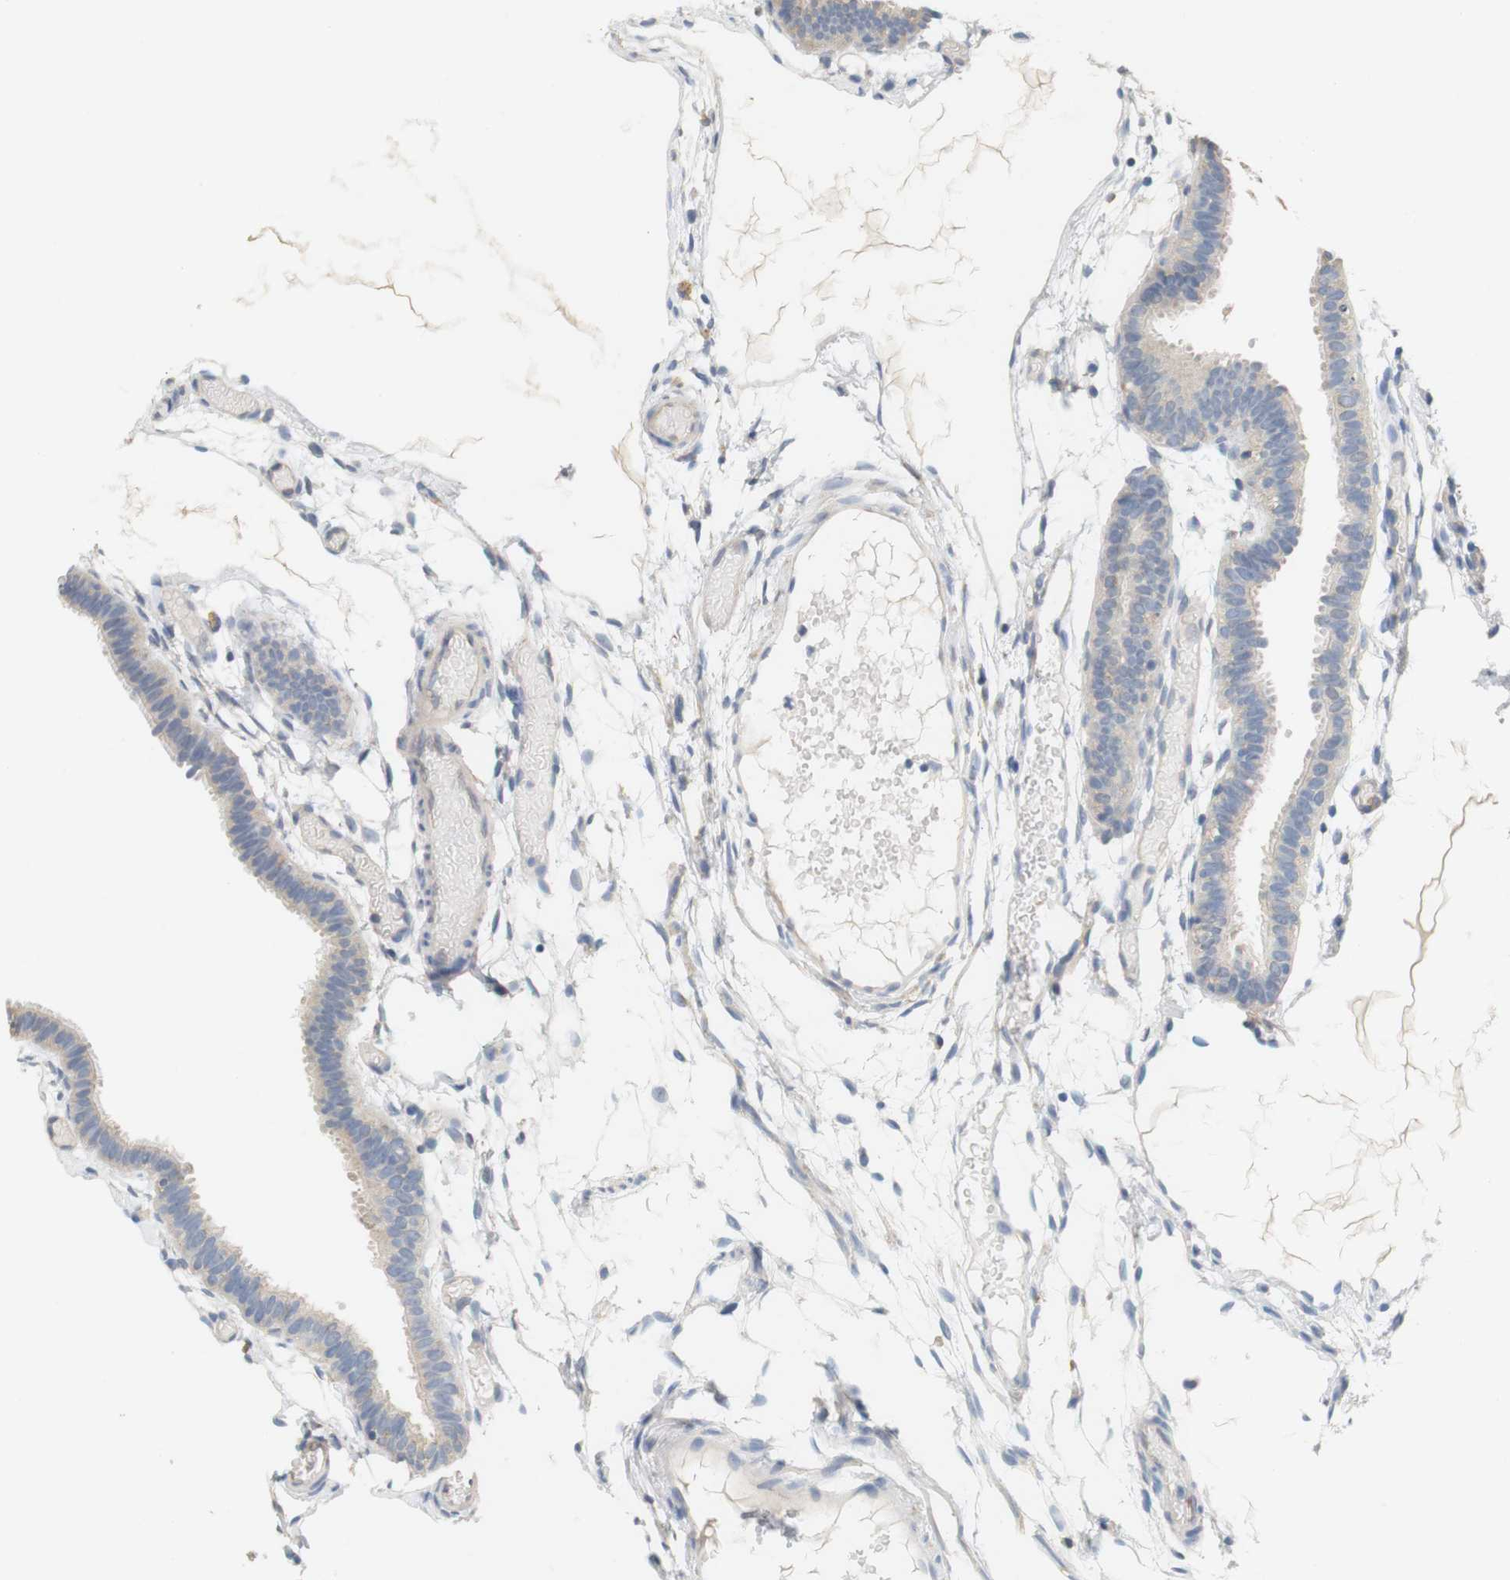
{"staining": {"intensity": "negative", "quantity": "none", "location": "none"}, "tissue": "fallopian tube", "cell_type": "Glandular cells", "image_type": "normal", "snomed": [{"axis": "morphology", "description": "Normal tissue, NOS"}, {"axis": "topography", "description": "Fallopian tube"}], "caption": "This is an immunohistochemistry (IHC) image of benign fallopian tube. There is no expression in glandular cells.", "gene": "OSR1", "patient": {"sex": "female", "age": 29}}